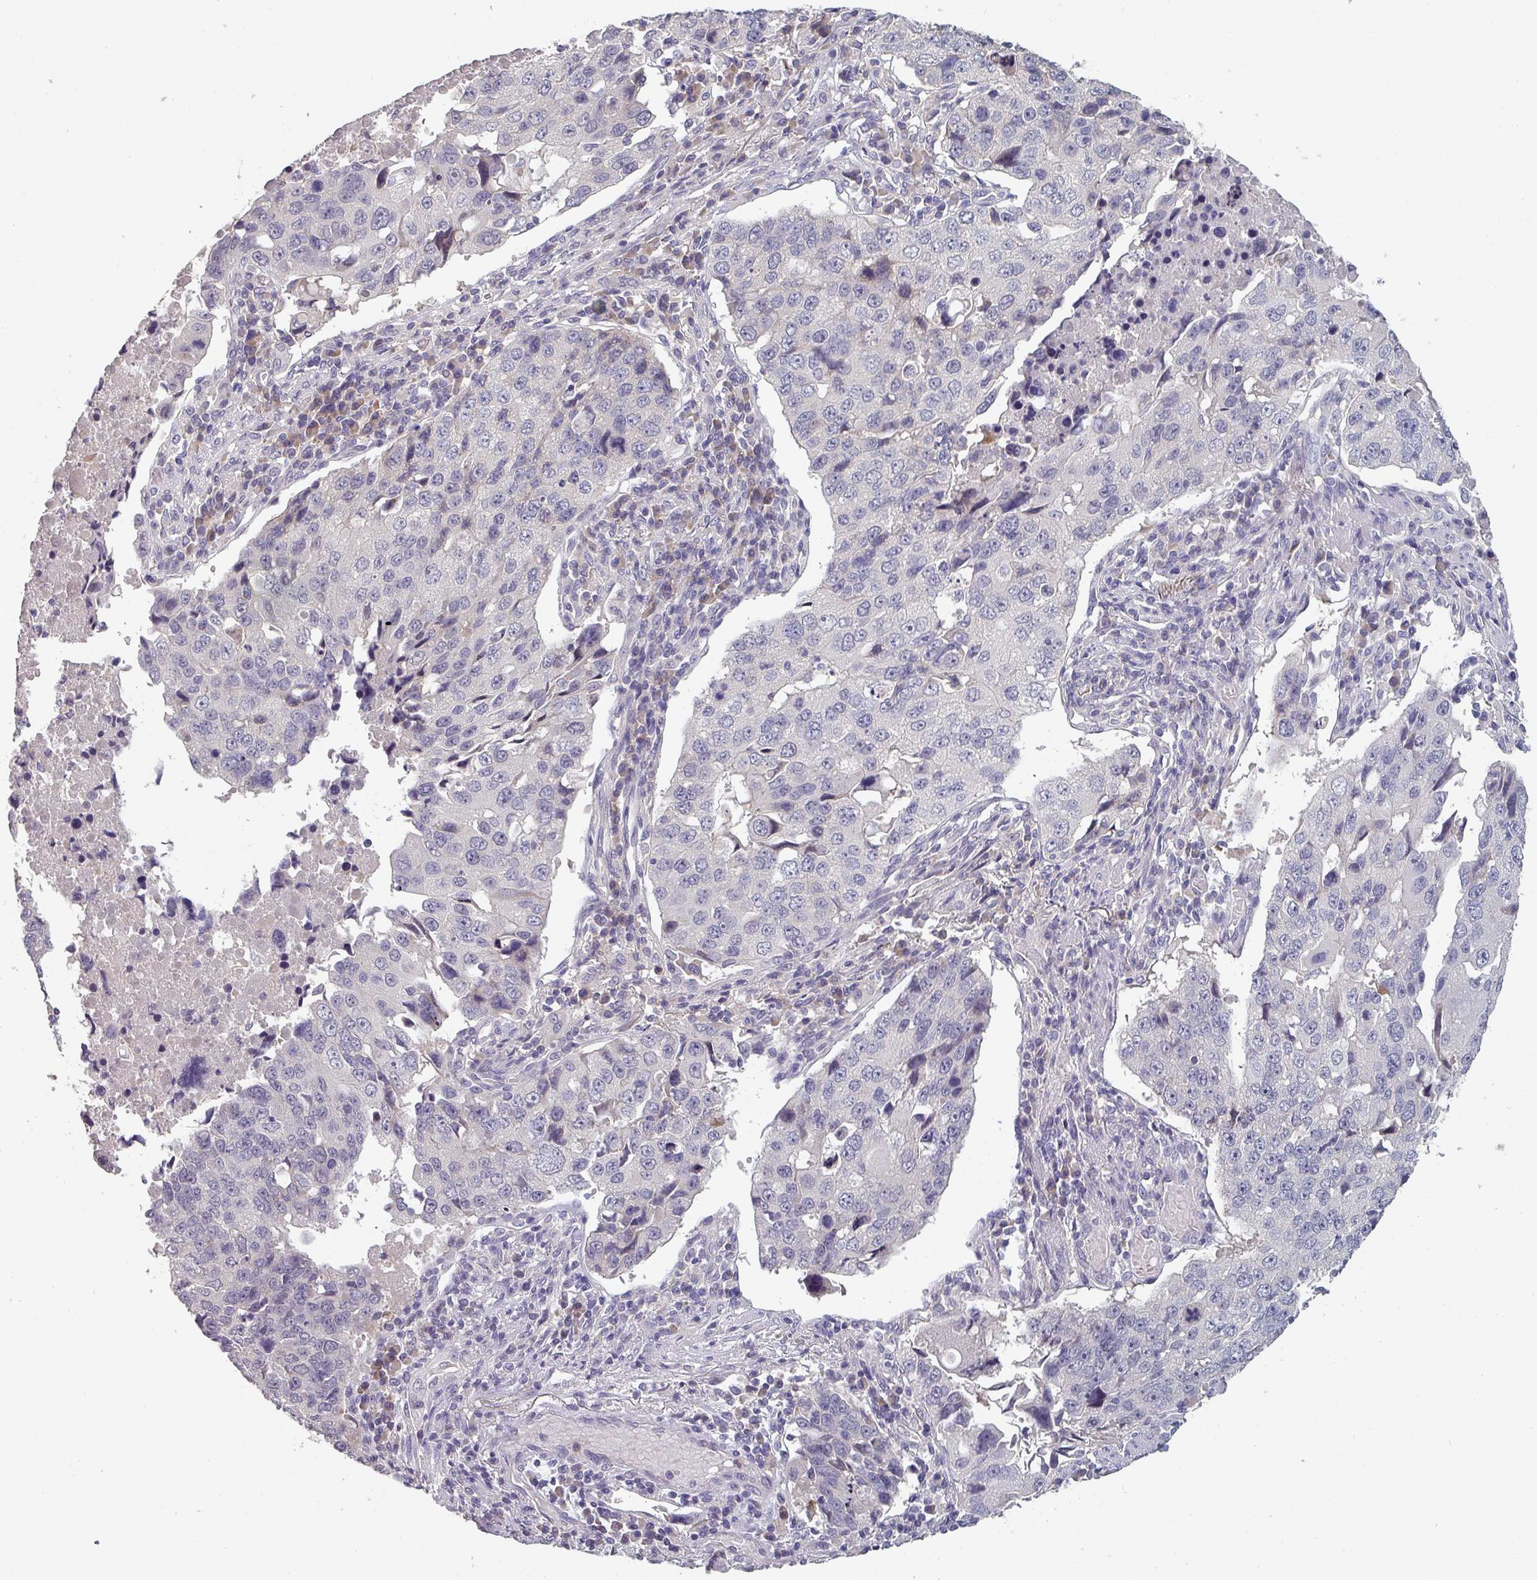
{"staining": {"intensity": "negative", "quantity": "none", "location": "none"}, "tissue": "lung cancer", "cell_type": "Tumor cells", "image_type": "cancer", "snomed": [{"axis": "morphology", "description": "Squamous cell carcinoma, NOS"}, {"axis": "topography", "description": "Lung"}], "caption": "Photomicrograph shows no significant protein staining in tumor cells of lung cancer.", "gene": "PRAMEF8", "patient": {"sex": "female", "age": 66}}